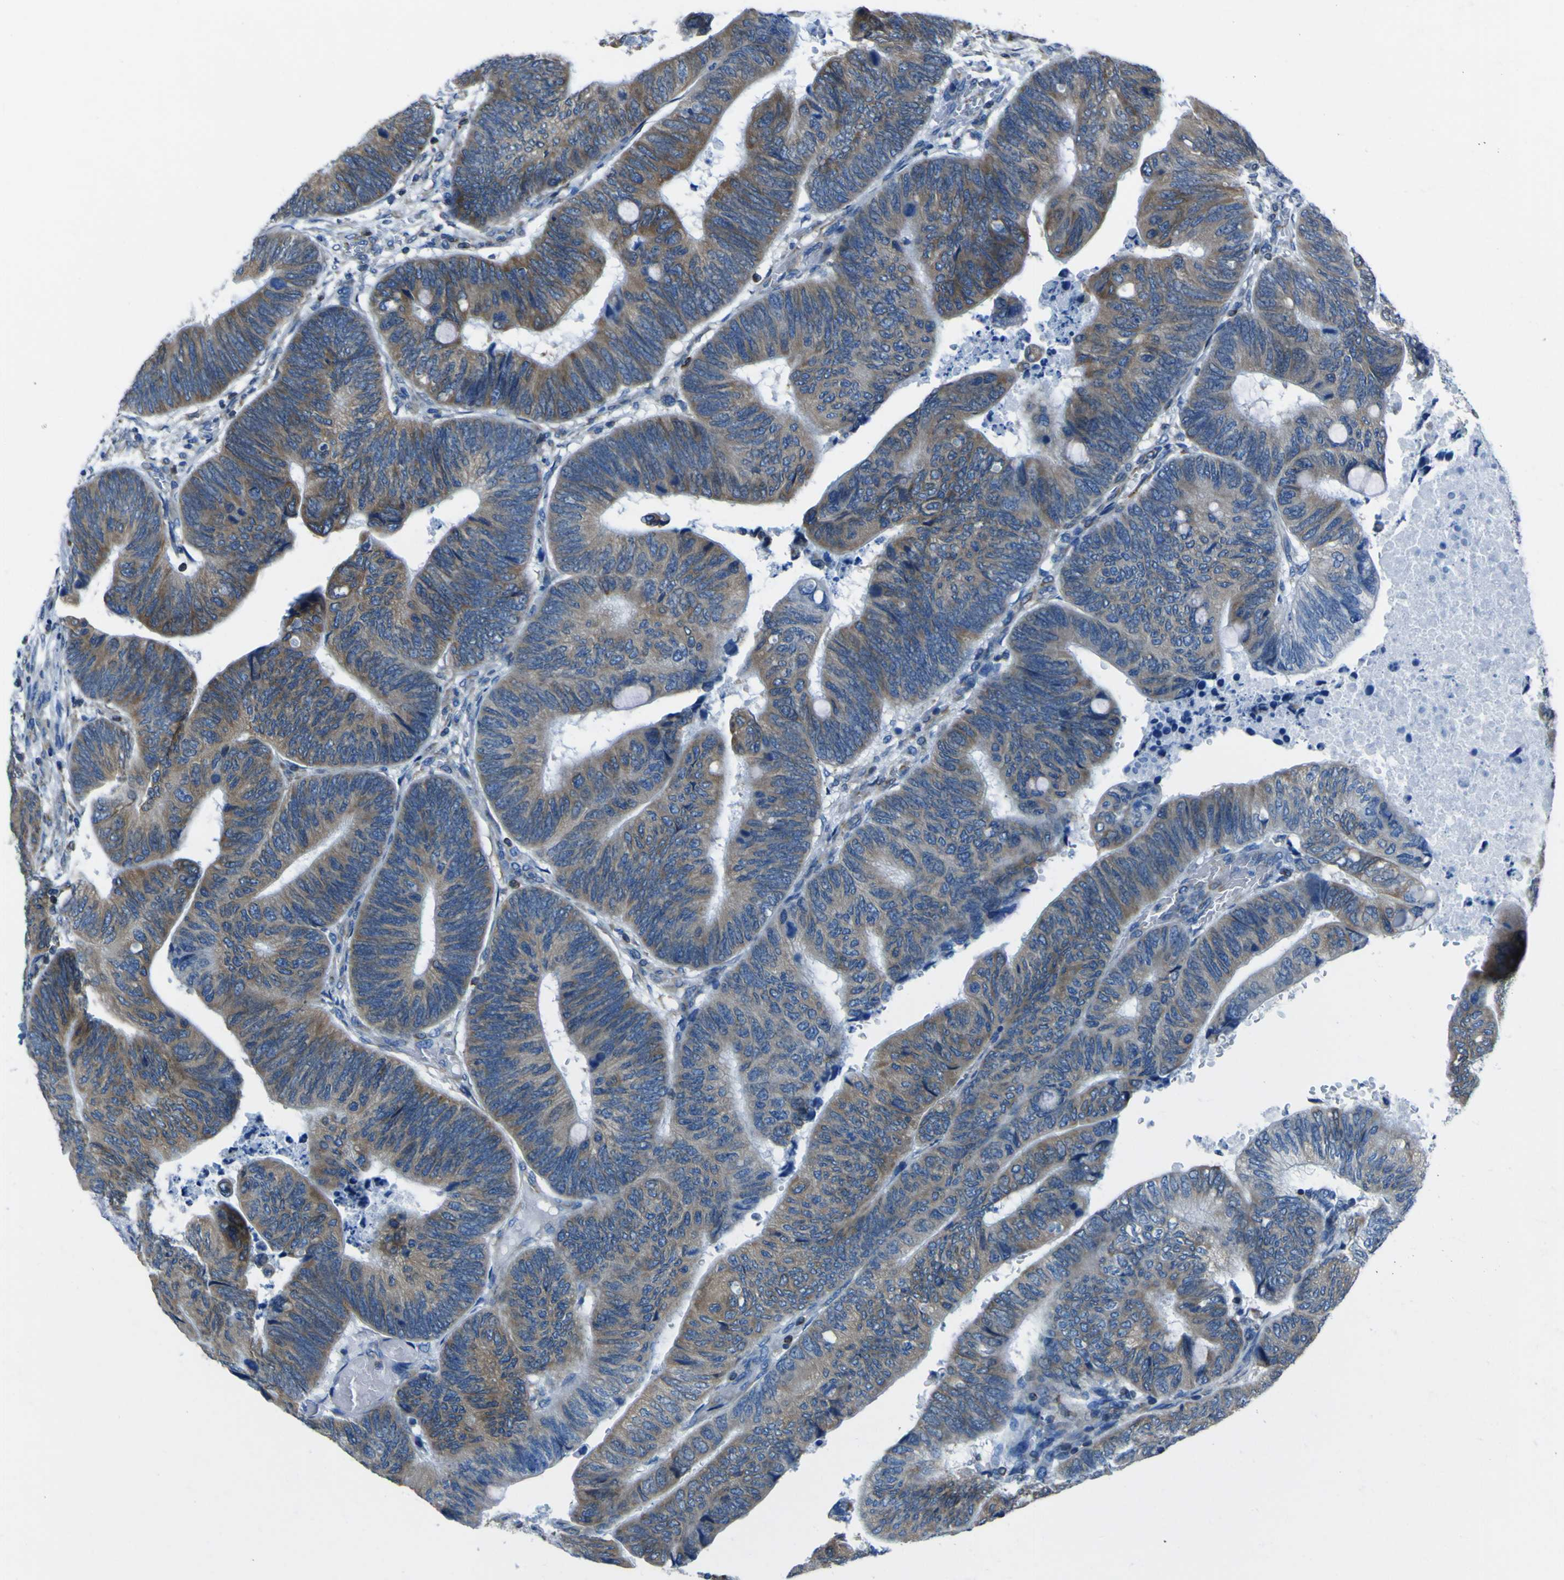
{"staining": {"intensity": "moderate", "quantity": "25%-75%", "location": "cytoplasmic/membranous"}, "tissue": "colorectal cancer", "cell_type": "Tumor cells", "image_type": "cancer", "snomed": [{"axis": "morphology", "description": "Normal tissue, NOS"}, {"axis": "morphology", "description": "Adenocarcinoma, NOS"}, {"axis": "topography", "description": "Rectum"}, {"axis": "topography", "description": "Peripheral nerve tissue"}], "caption": "Protein staining exhibits moderate cytoplasmic/membranous positivity in approximately 25%-75% of tumor cells in colorectal cancer. The staining was performed using DAB (3,3'-diaminobenzidine) to visualize the protein expression in brown, while the nuclei were stained in blue with hematoxylin (Magnification: 20x).", "gene": "STIM1", "patient": {"sex": "male", "age": 92}}